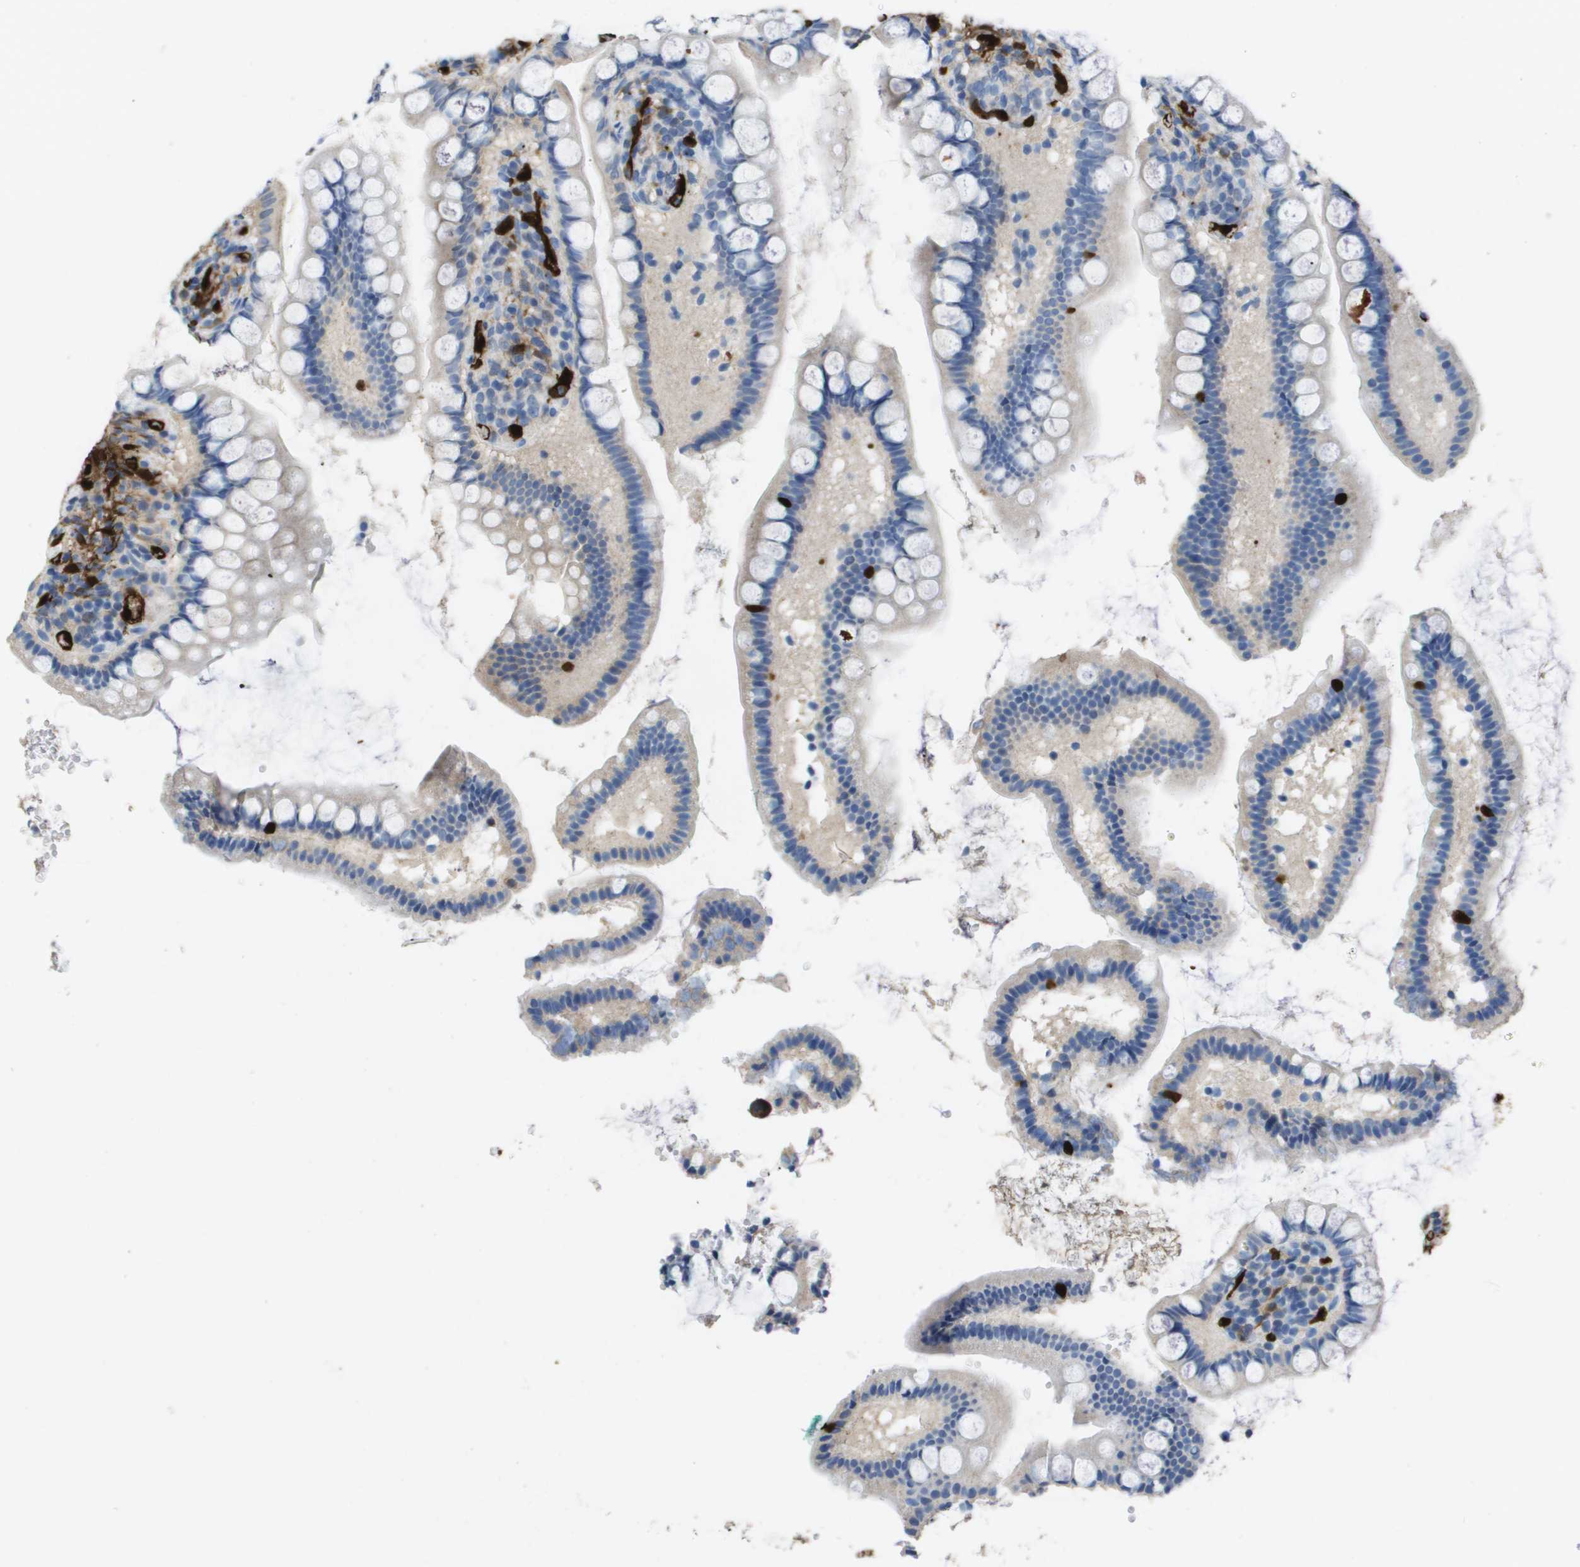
{"staining": {"intensity": "negative", "quantity": "none", "location": "none"}, "tissue": "small intestine", "cell_type": "Glandular cells", "image_type": "normal", "snomed": [{"axis": "morphology", "description": "Normal tissue, NOS"}, {"axis": "topography", "description": "Small intestine"}], "caption": "Small intestine was stained to show a protein in brown. There is no significant expression in glandular cells. (DAB immunohistochemistry (IHC) visualized using brightfield microscopy, high magnification).", "gene": "FABP5", "patient": {"sex": "female", "age": 84}}